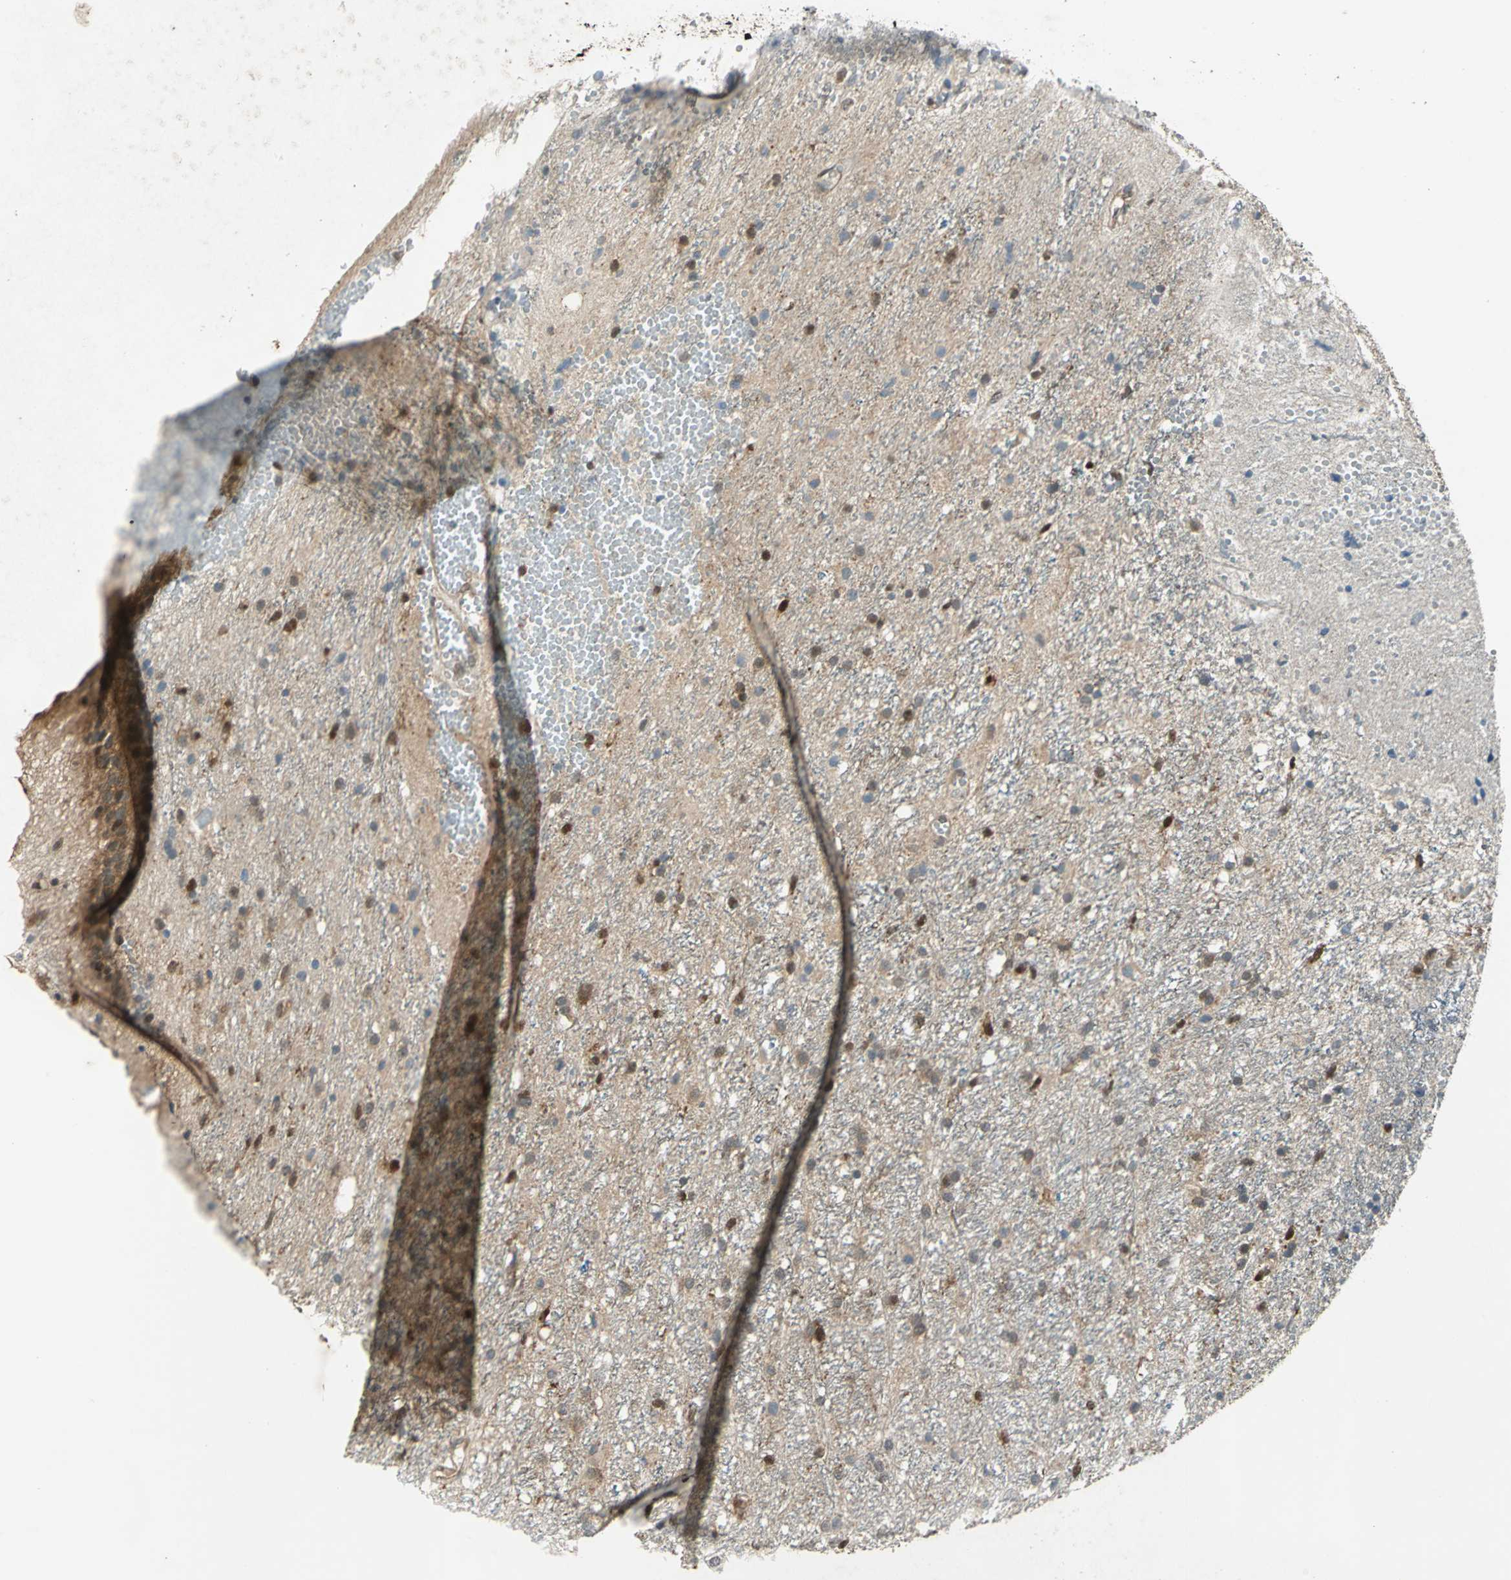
{"staining": {"intensity": "weak", "quantity": ">75%", "location": "cytoplasmic/membranous"}, "tissue": "glioma", "cell_type": "Tumor cells", "image_type": "cancer", "snomed": [{"axis": "morphology", "description": "Glioma, malignant, High grade"}, {"axis": "topography", "description": "Brain"}], "caption": "High-power microscopy captured an immunohistochemistry histopathology image of malignant glioma (high-grade), revealing weak cytoplasmic/membranous positivity in approximately >75% of tumor cells.", "gene": "RRM2B", "patient": {"sex": "female", "age": 59}}